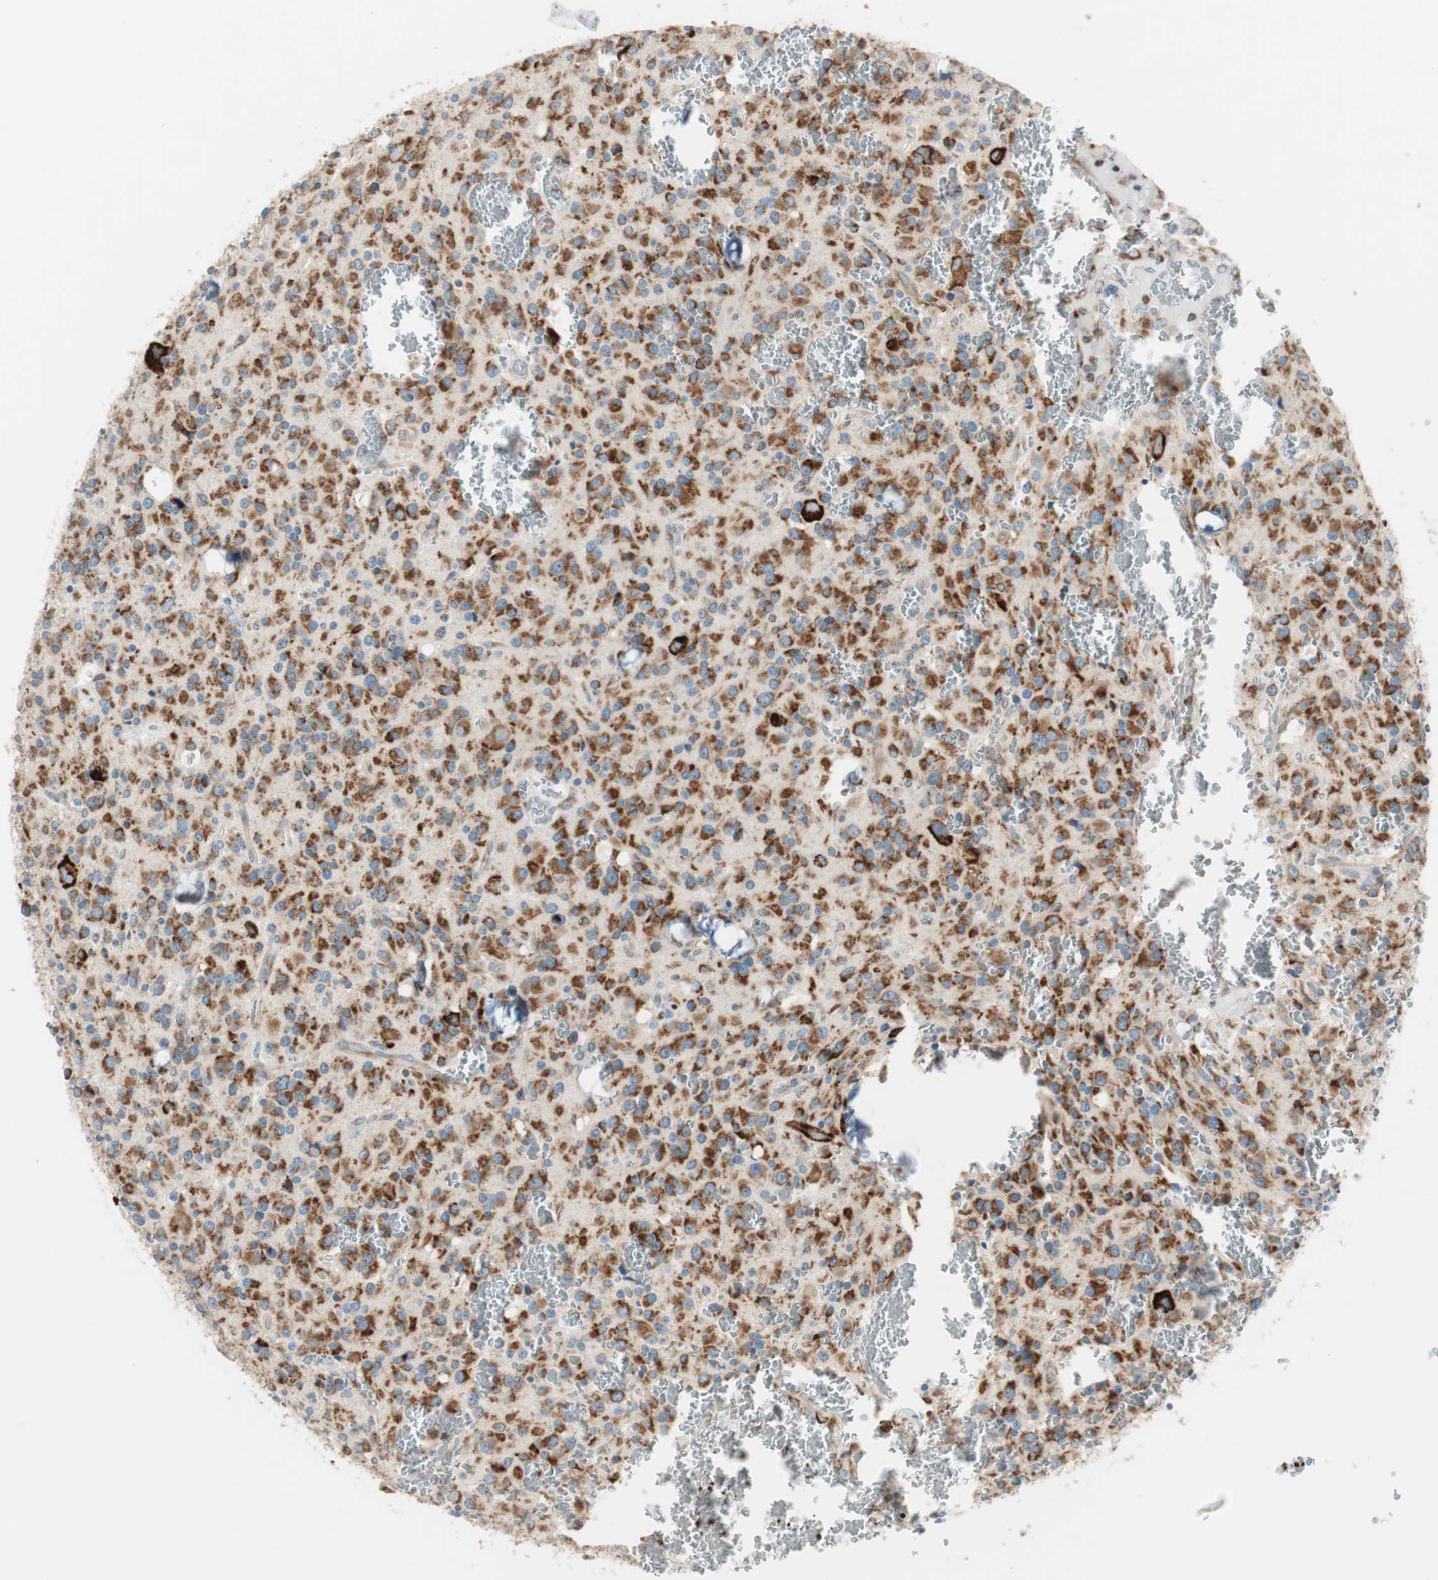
{"staining": {"intensity": "strong", "quantity": ">75%", "location": "cytoplasmic/membranous"}, "tissue": "glioma", "cell_type": "Tumor cells", "image_type": "cancer", "snomed": [{"axis": "morphology", "description": "Glioma, malignant, Low grade"}, {"axis": "topography", "description": "Brain"}], "caption": "High-power microscopy captured an IHC micrograph of malignant low-grade glioma, revealing strong cytoplasmic/membranous staining in approximately >75% of tumor cells. The protein is stained brown, and the nuclei are stained in blue (DAB IHC with brightfield microscopy, high magnification).", "gene": "P4HTM", "patient": {"sex": "male", "age": 58}}